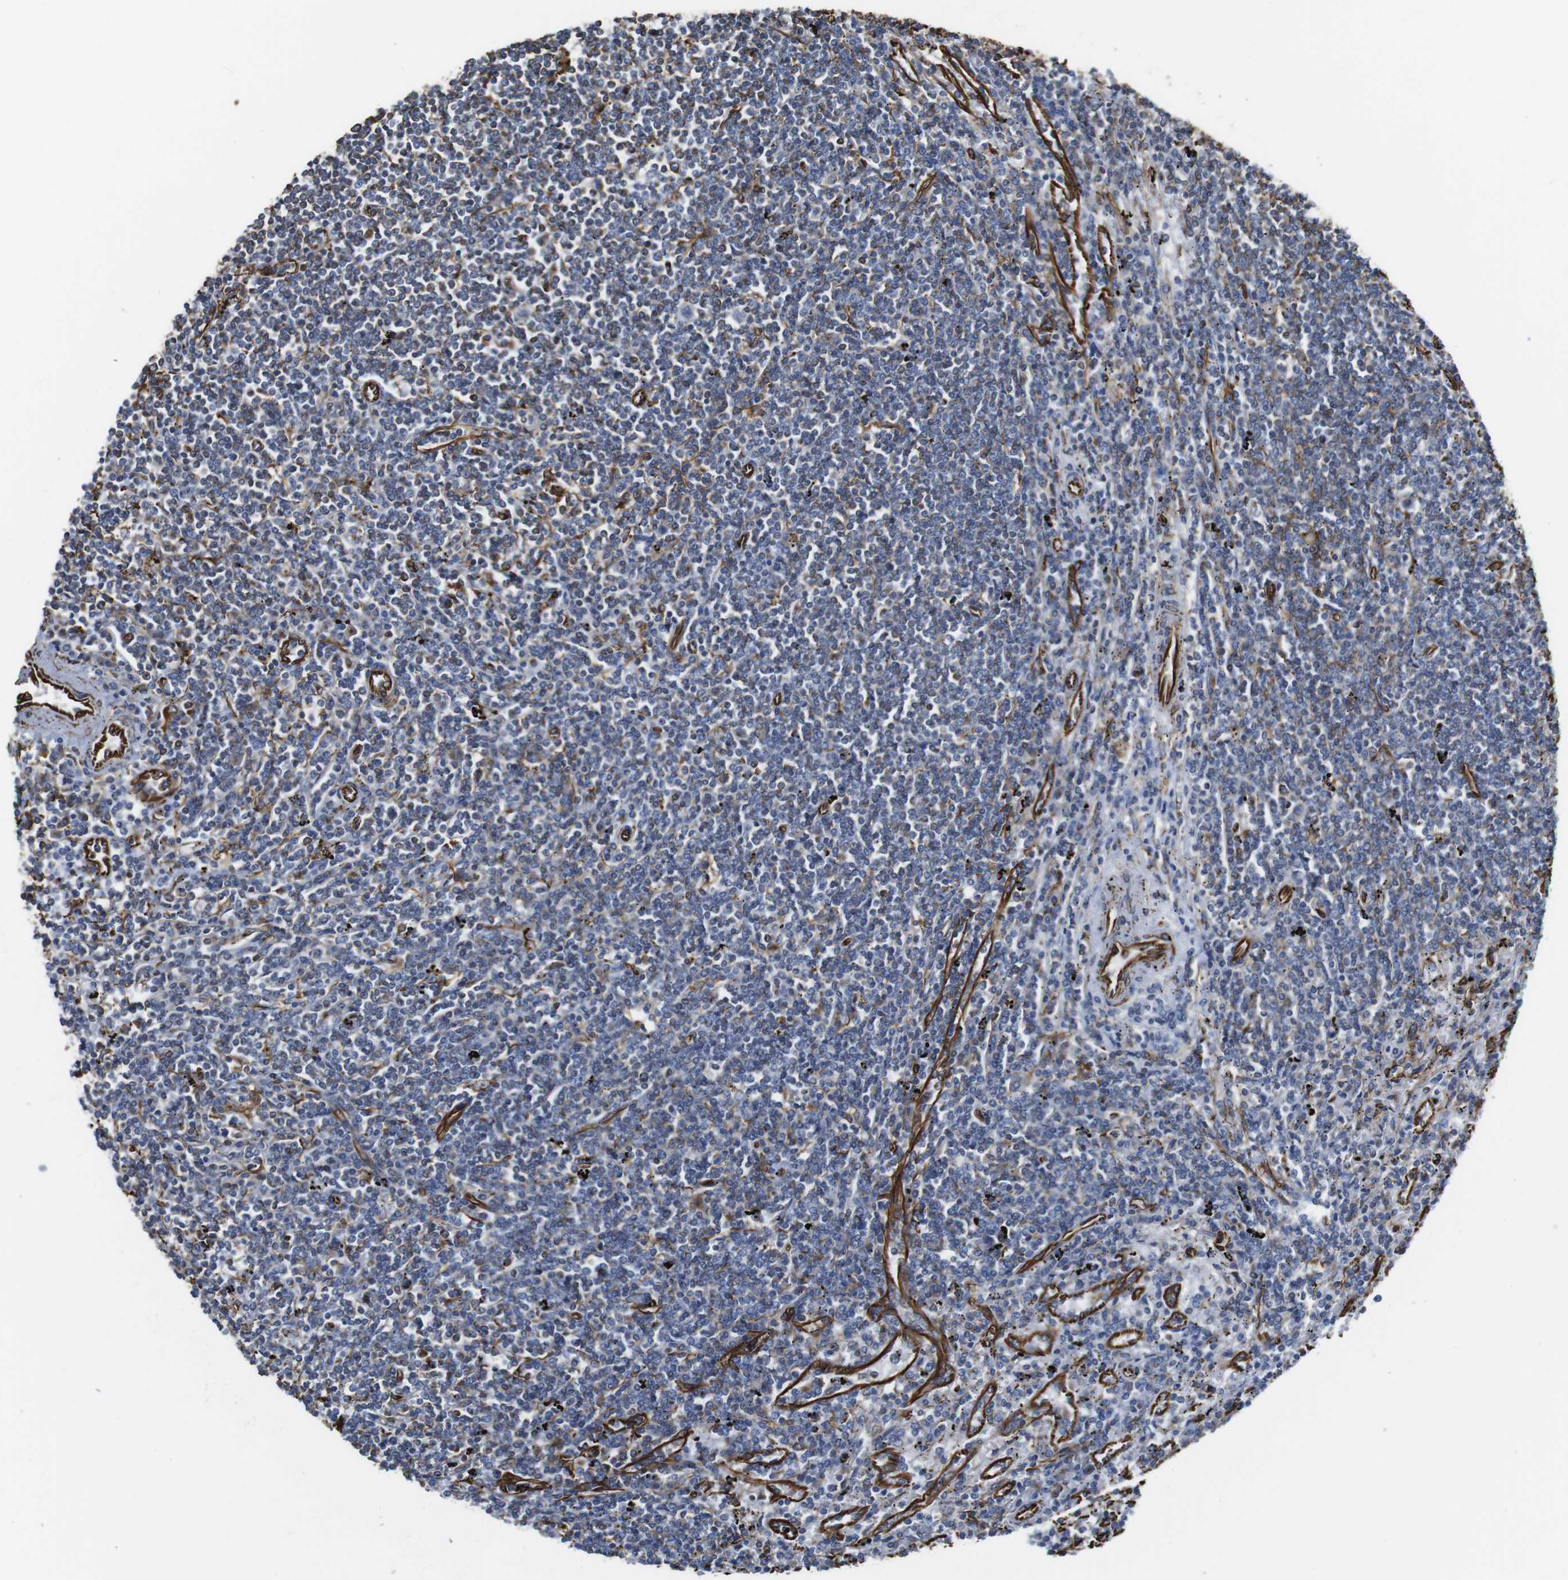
{"staining": {"intensity": "negative", "quantity": "none", "location": "none"}, "tissue": "lymphoma", "cell_type": "Tumor cells", "image_type": "cancer", "snomed": [{"axis": "morphology", "description": "Malignant lymphoma, non-Hodgkin's type, Low grade"}, {"axis": "topography", "description": "Spleen"}], "caption": "IHC histopathology image of human malignant lymphoma, non-Hodgkin's type (low-grade) stained for a protein (brown), which displays no staining in tumor cells.", "gene": "RALGPS1", "patient": {"sex": "male", "age": 76}}